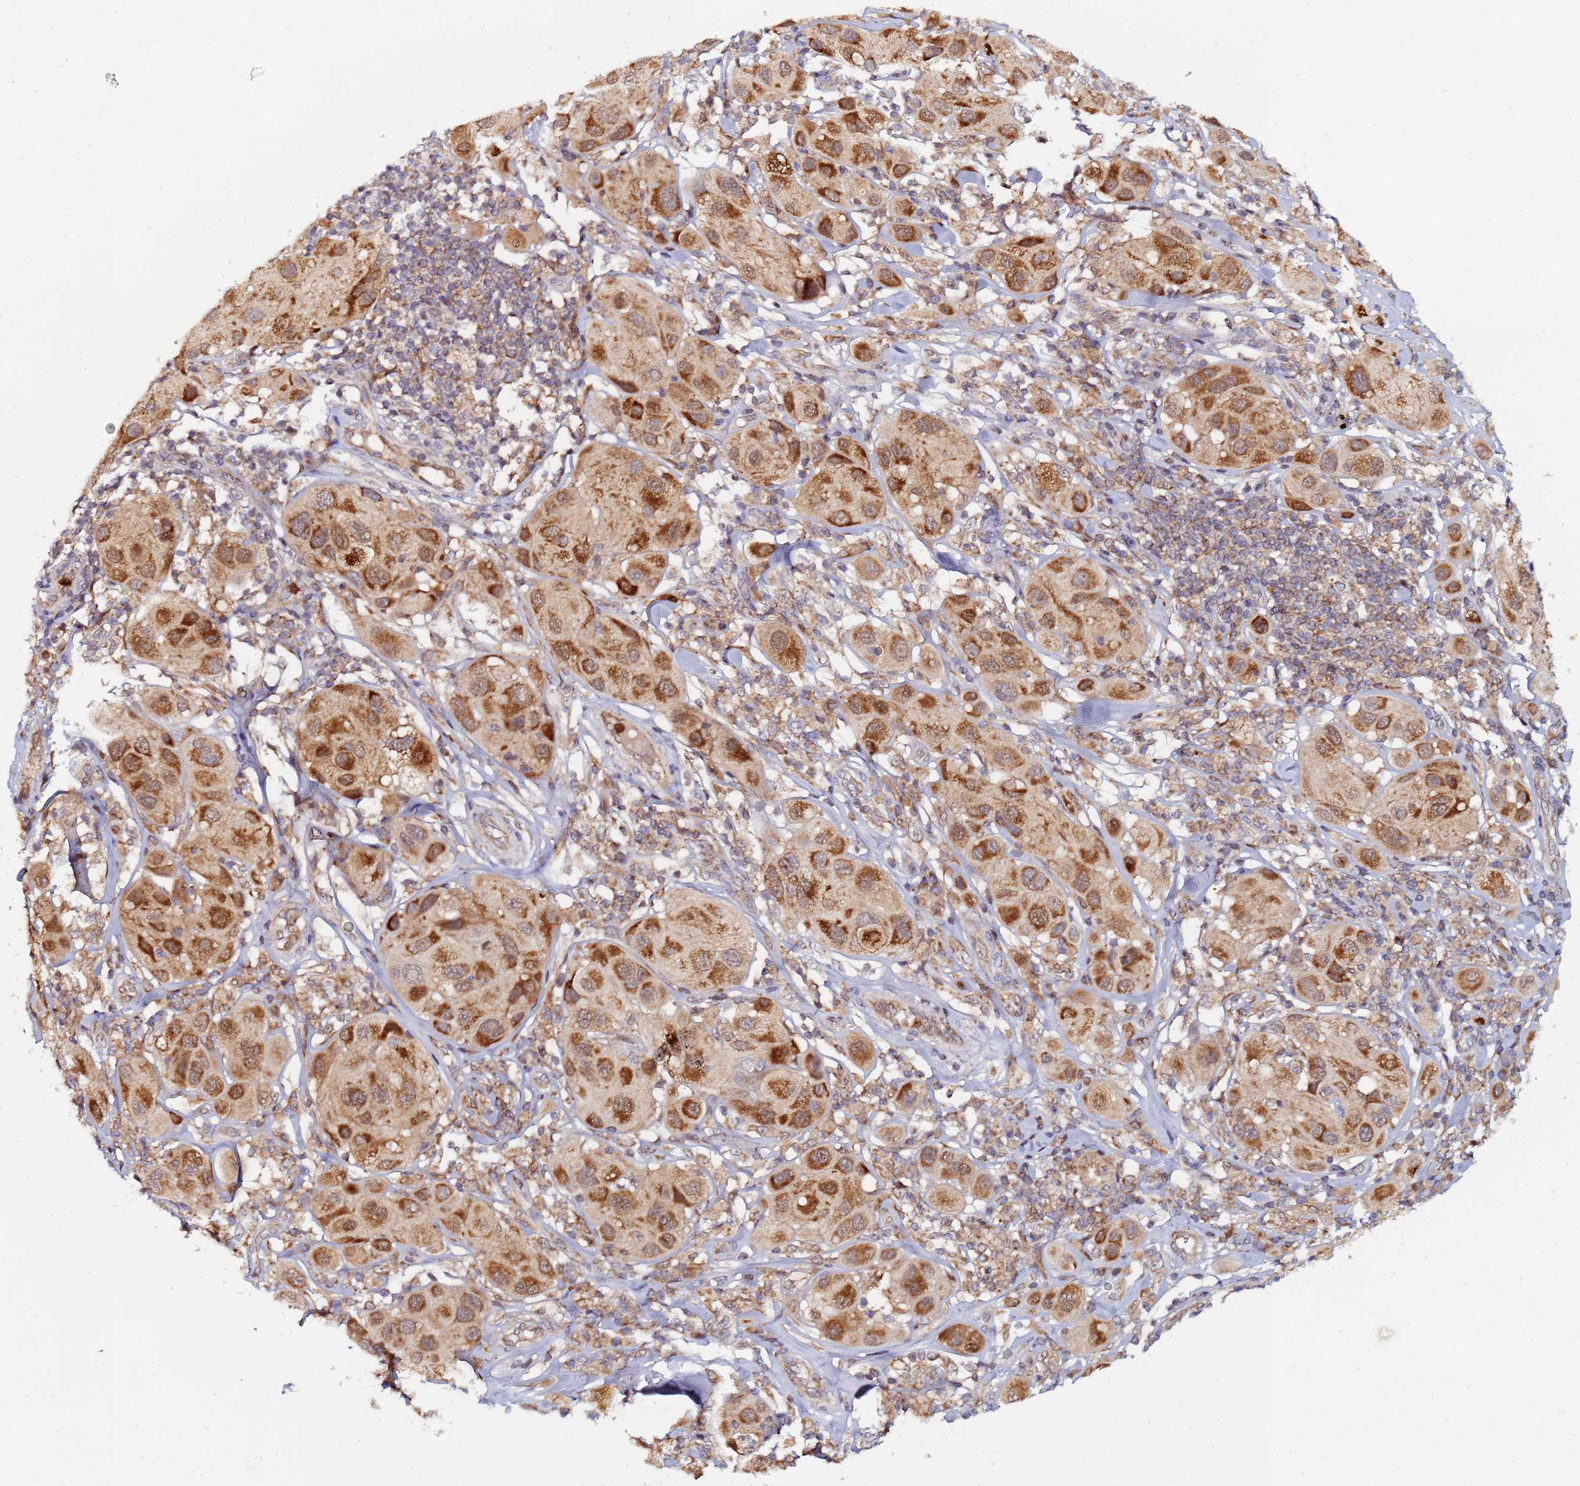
{"staining": {"intensity": "strong", "quantity": ">75%", "location": "cytoplasmic/membranous"}, "tissue": "melanoma", "cell_type": "Tumor cells", "image_type": "cancer", "snomed": [{"axis": "morphology", "description": "Malignant melanoma, Metastatic site"}, {"axis": "topography", "description": "Skin"}], "caption": "Malignant melanoma (metastatic site) was stained to show a protein in brown. There is high levels of strong cytoplasmic/membranous positivity in approximately >75% of tumor cells.", "gene": "CCDC127", "patient": {"sex": "male", "age": 41}}